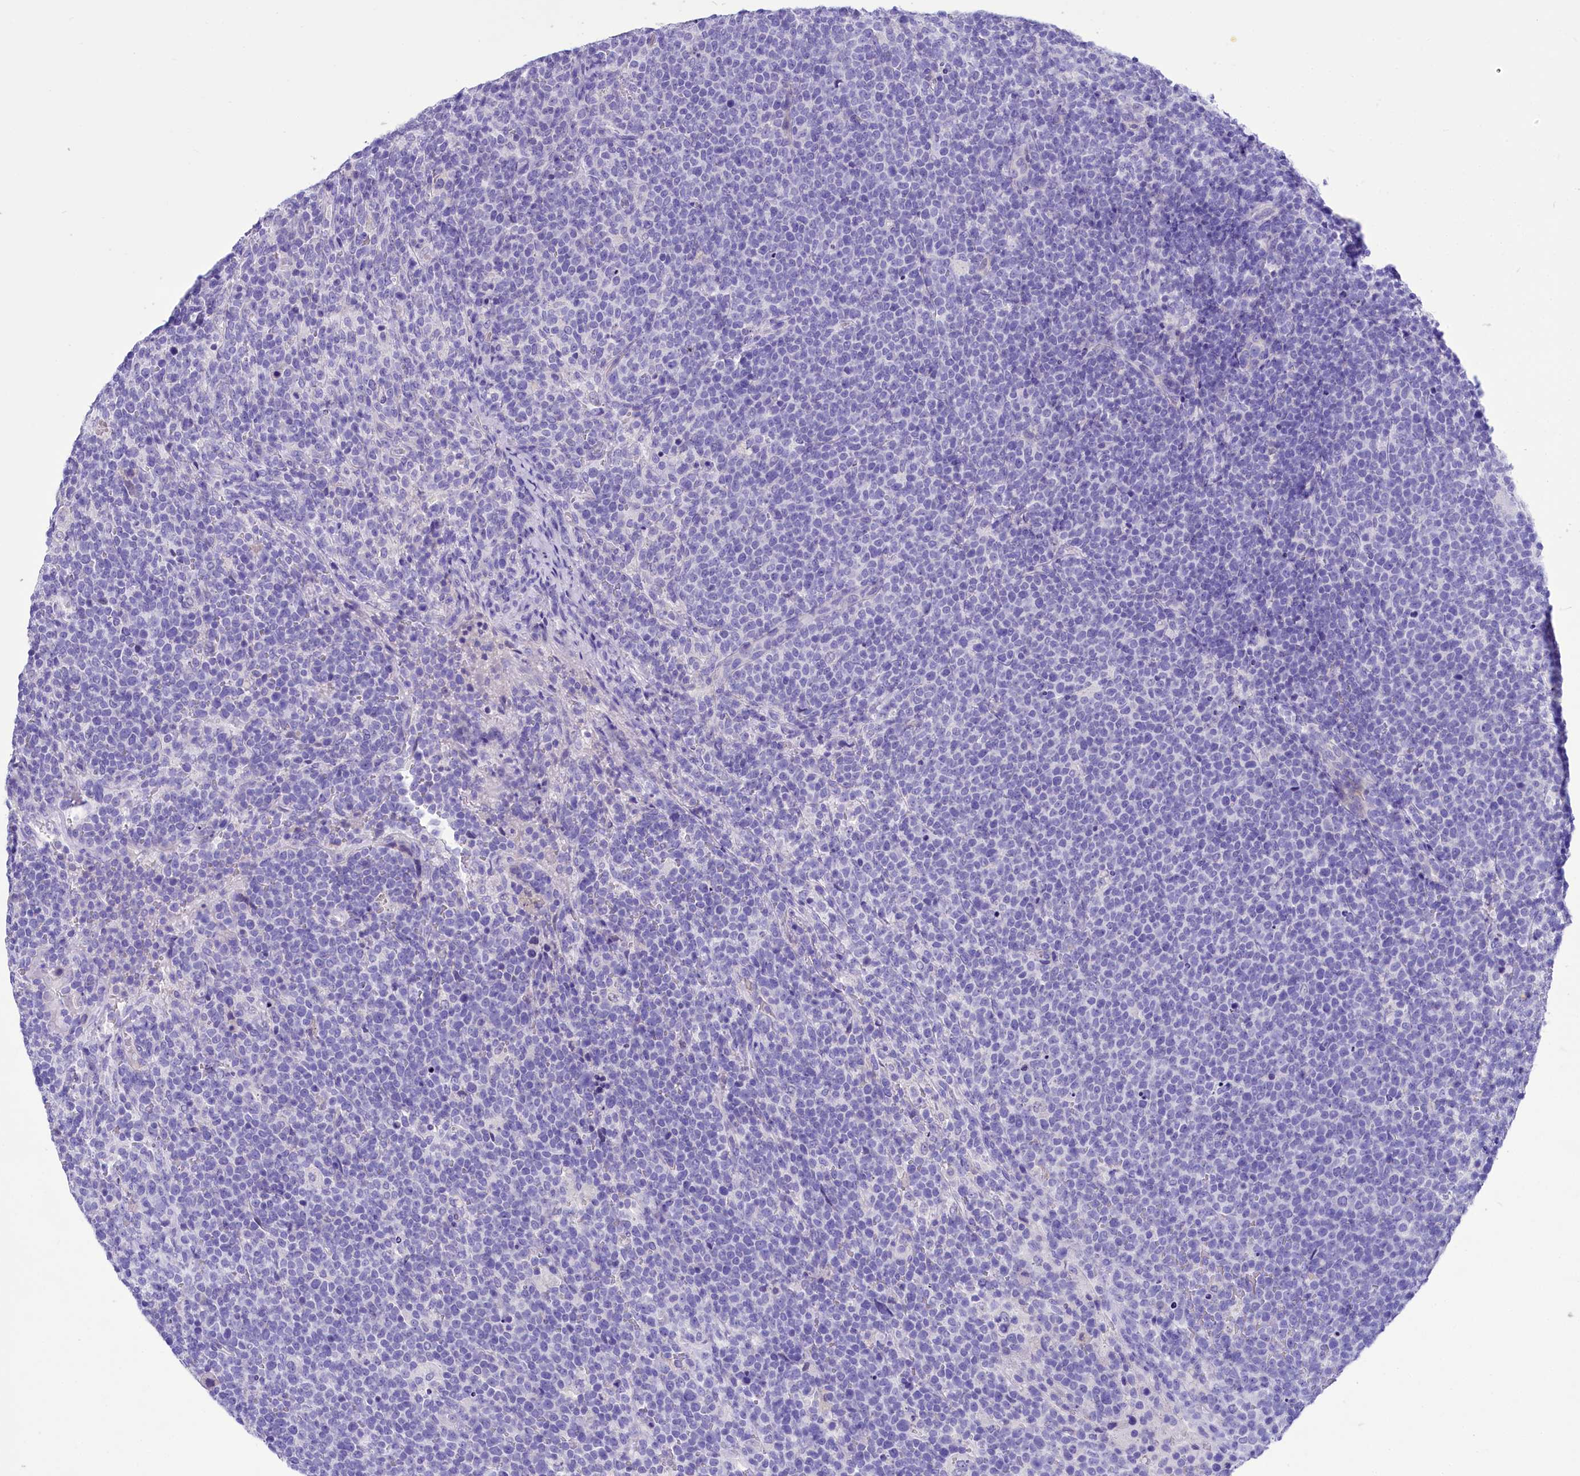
{"staining": {"intensity": "negative", "quantity": "none", "location": "none"}, "tissue": "lymphoma", "cell_type": "Tumor cells", "image_type": "cancer", "snomed": [{"axis": "morphology", "description": "Malignant lymphoma, non-Hodgkin's type, High grade"}, {"axis": "topography", "description": "Lymph node"}], "caption": "Malignant lymphoma, non-Hodgkin's type (high-grade) was stained to show a protein in brown. There is no significant expression in tumor cells.", "gene": "TTC36", "patient": {"sex": "male", "age": 61}}